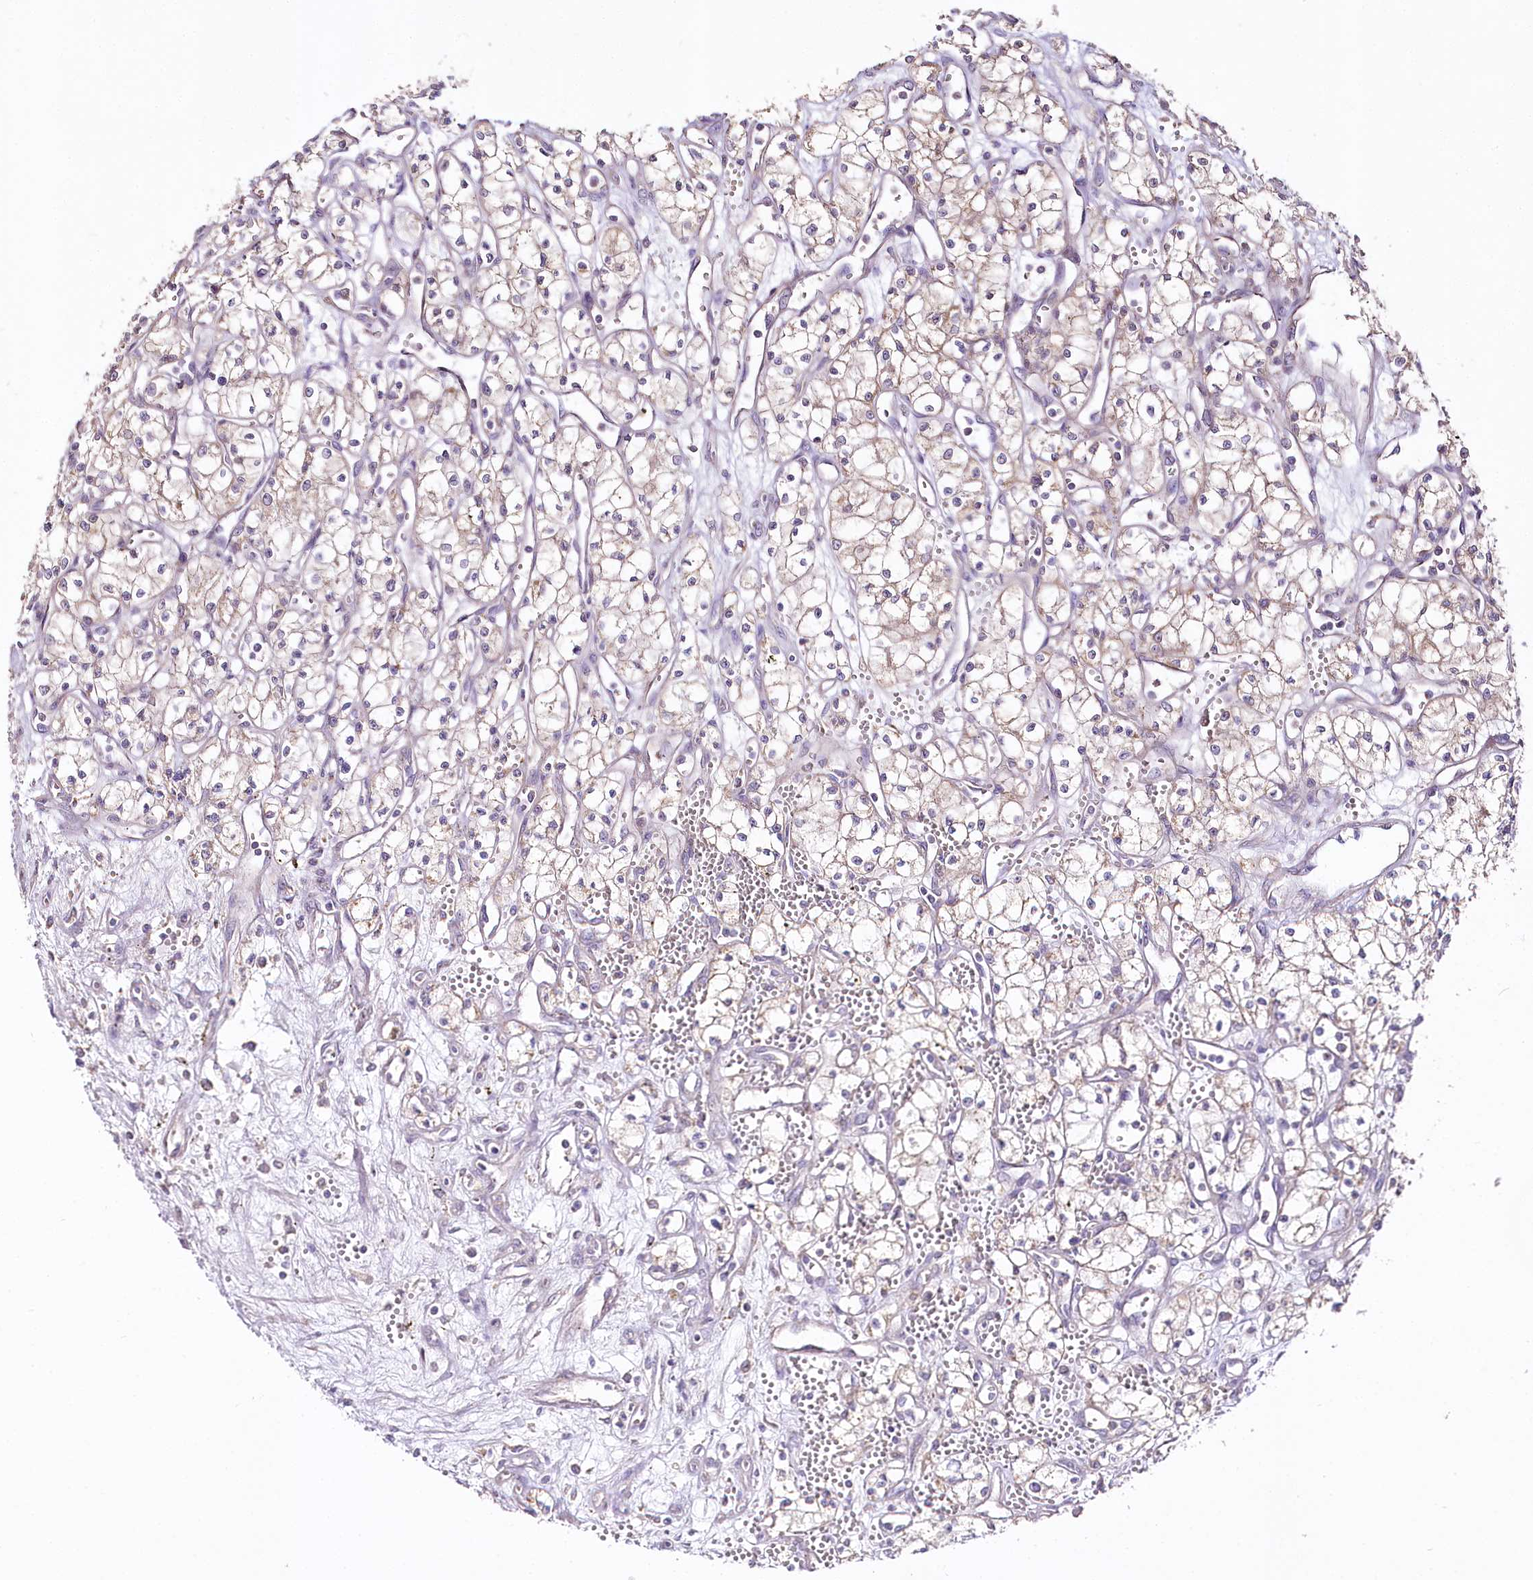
{"staining": {"intensity": "weak", "quantity": "<25%", "location": "cytoplasmic/membranous"}, "tissue": "renal cancer", "cell_type": "Tumor cells", "image_type": "cancer", "snomed": [{"axis": "morphology", "description": "Adenocarcinoma, NOS"}, {"axis": "topography", "description": "Kidney"}], "caption": "Immunohistochemistry micrograph of neoplastic tissue: renal cancer stained with DAB (3,3'-diaminobenzidine) exhibits no significant protein positivity in tumor cells. (DAB (3,3'-diaminobenzidine) immunohistochemistry (IHC) visualized using brightfield microscopy, high magnification).", "gene": "ZNF226", "patient": {"sex": "male", "age": 59}}